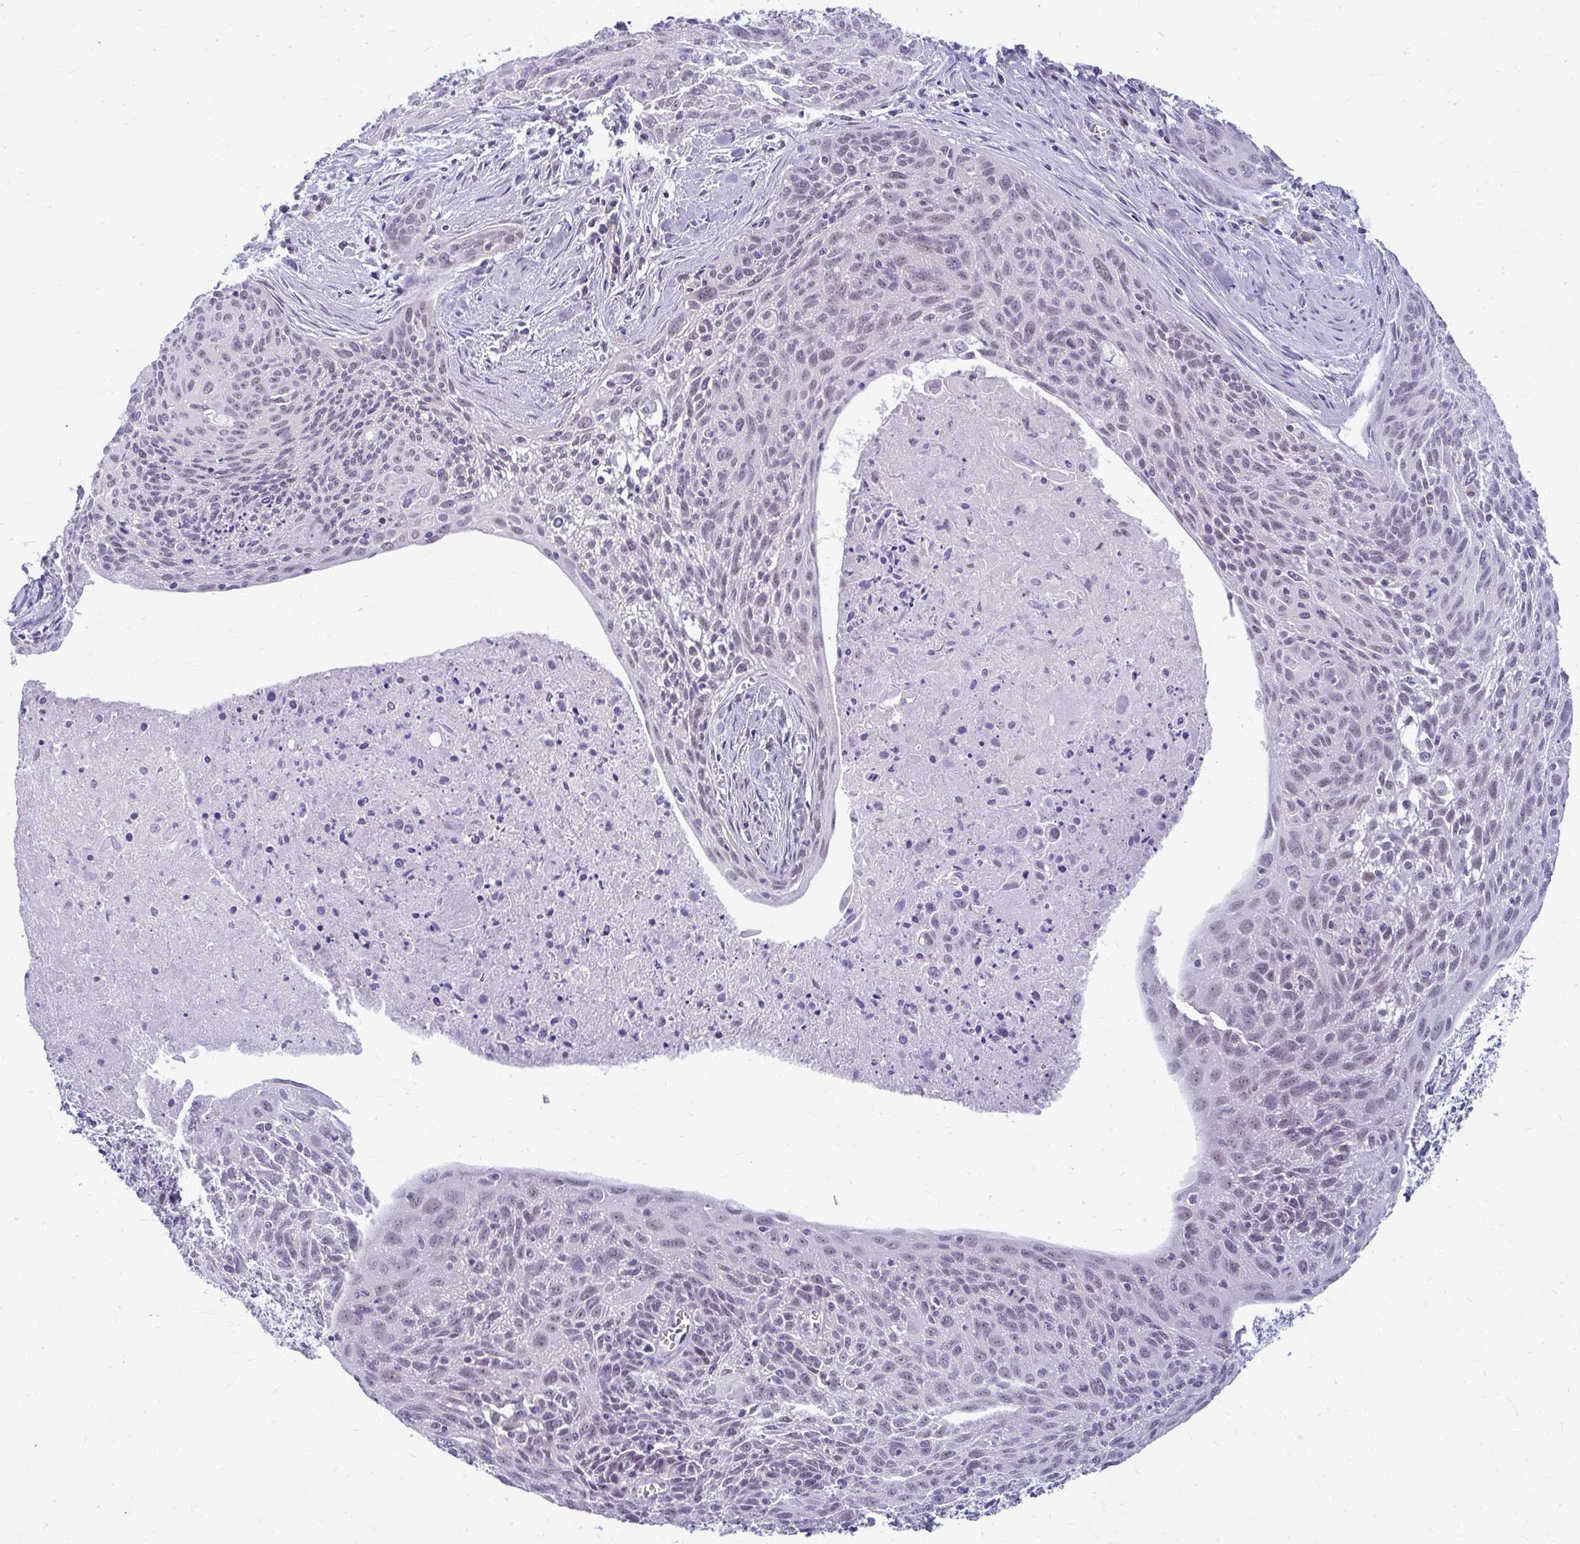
{"staining": {"intensity": "negative", "quantity": "none", "location": "none"}, "tissue": "cervical cancer", "cell_type": "Tumor cells", "image_type": "cancer", "snomed": [{"axis": "morphology", "description": "Squamous cell carcinoma, NOS"}, {"axis": "topography", "description": "Cervix"}], "caption": "Immunohistochemical staining of cervical squamous cell carcinoma shows no significant staining in tumor cells.", "gene": "TEX33", "patient": {"sex": "female", "age": 55}}